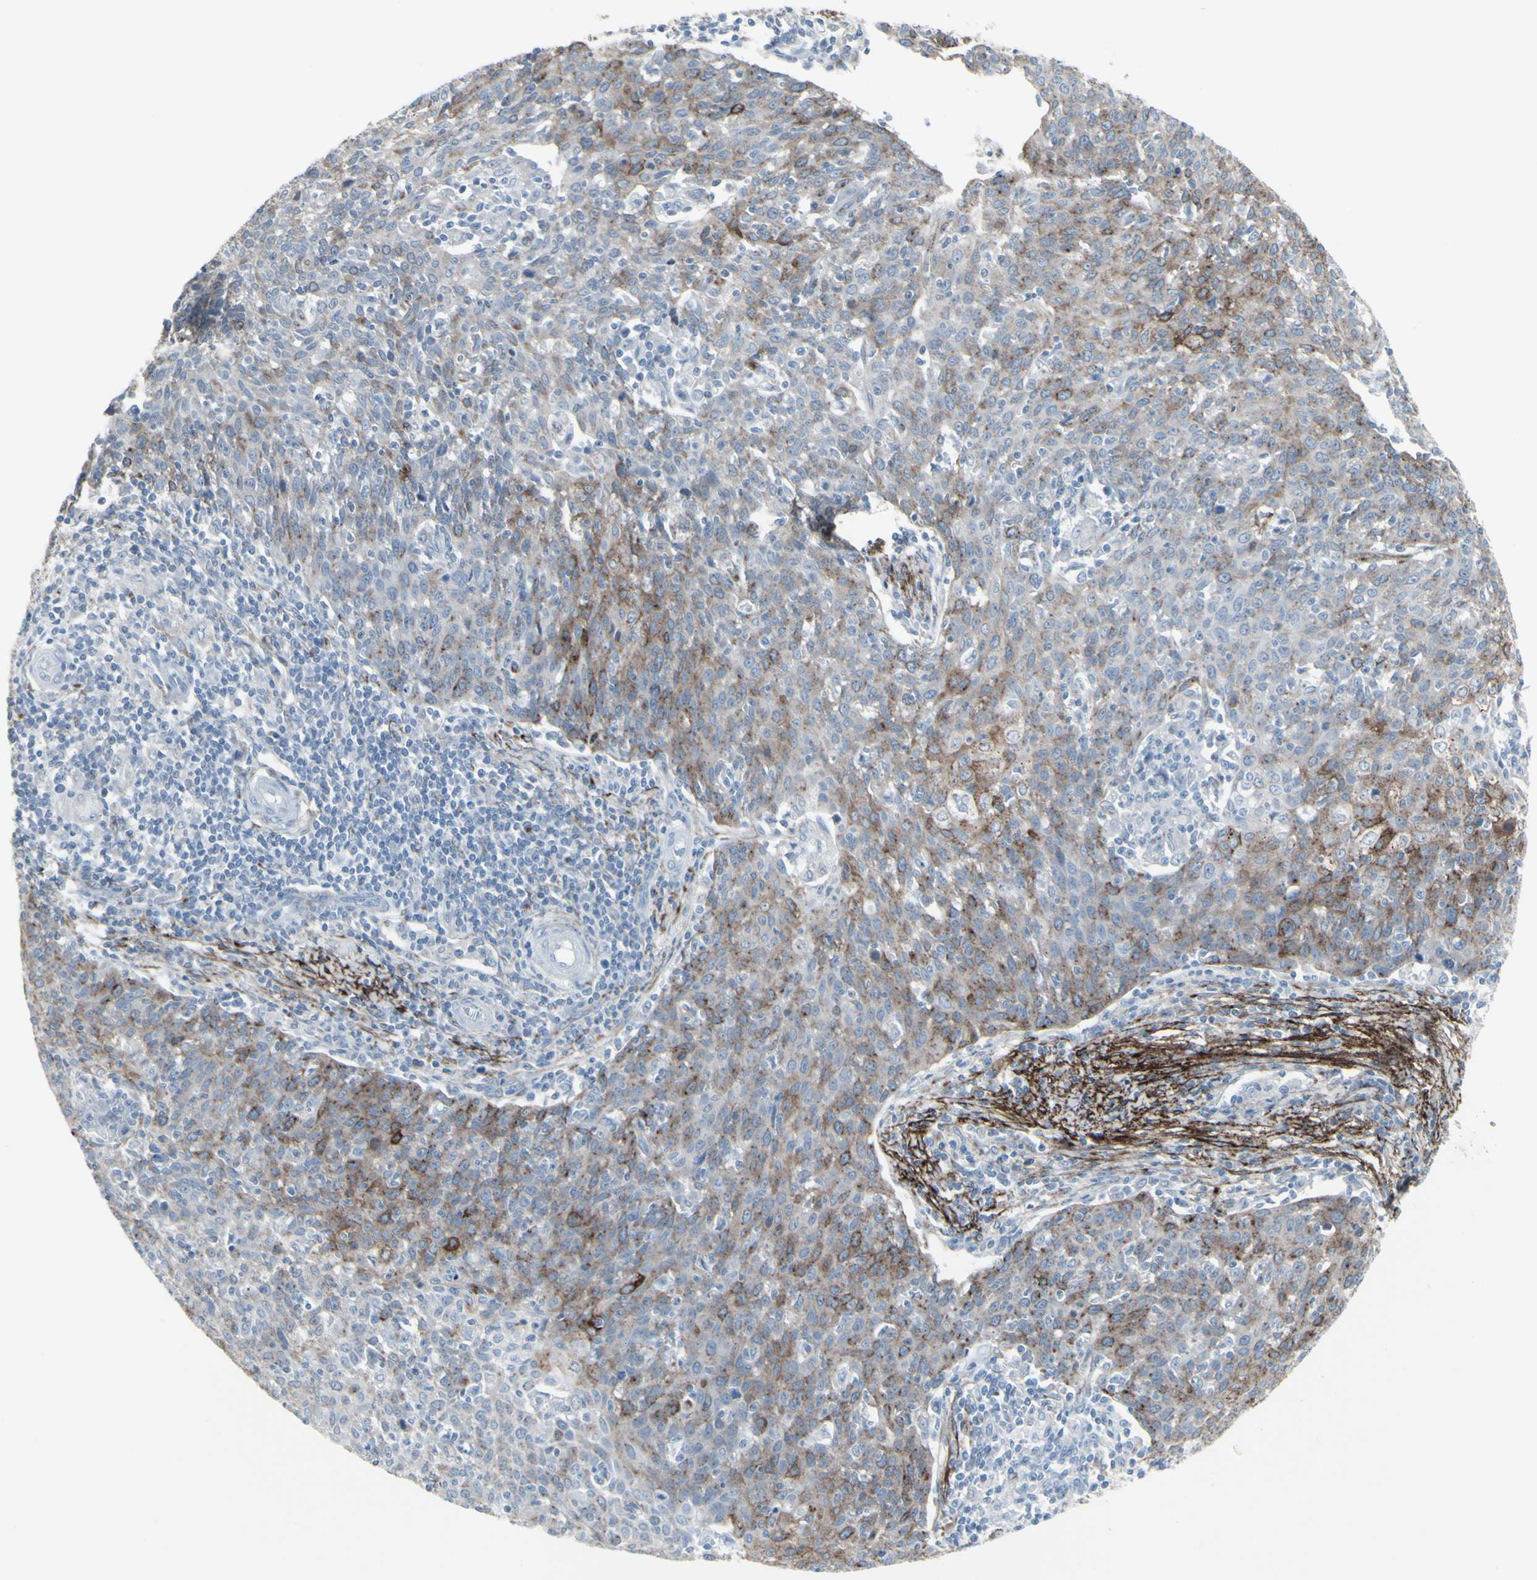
{"staining": {"intensity": "weak", "quantity": ">75%", "location": "cytoplasmic/membranous"}, "tissue": "cervical cancer", "cell_type": "Tumor cells", "image_type": "cancer", "snomed": [{"axis": "morphology", "description": "Squamous cell carcinoma, NOS"}, {"axis": "topography", "description": "Cervix"}], "caption": "Immunohistochemistry of human cervical squamous cell carcinoma displays low levels of weak cytoplasmic/membranous staining in about >75% of tumor cells. (Stains: DAB (3,3'-diaminobenzidine) in brown, nuclei in blue, Microscopy: brightfield microscopy at high magnification).", "gene": "GJA1", "patient": {"sex": "female", "age": 38}}